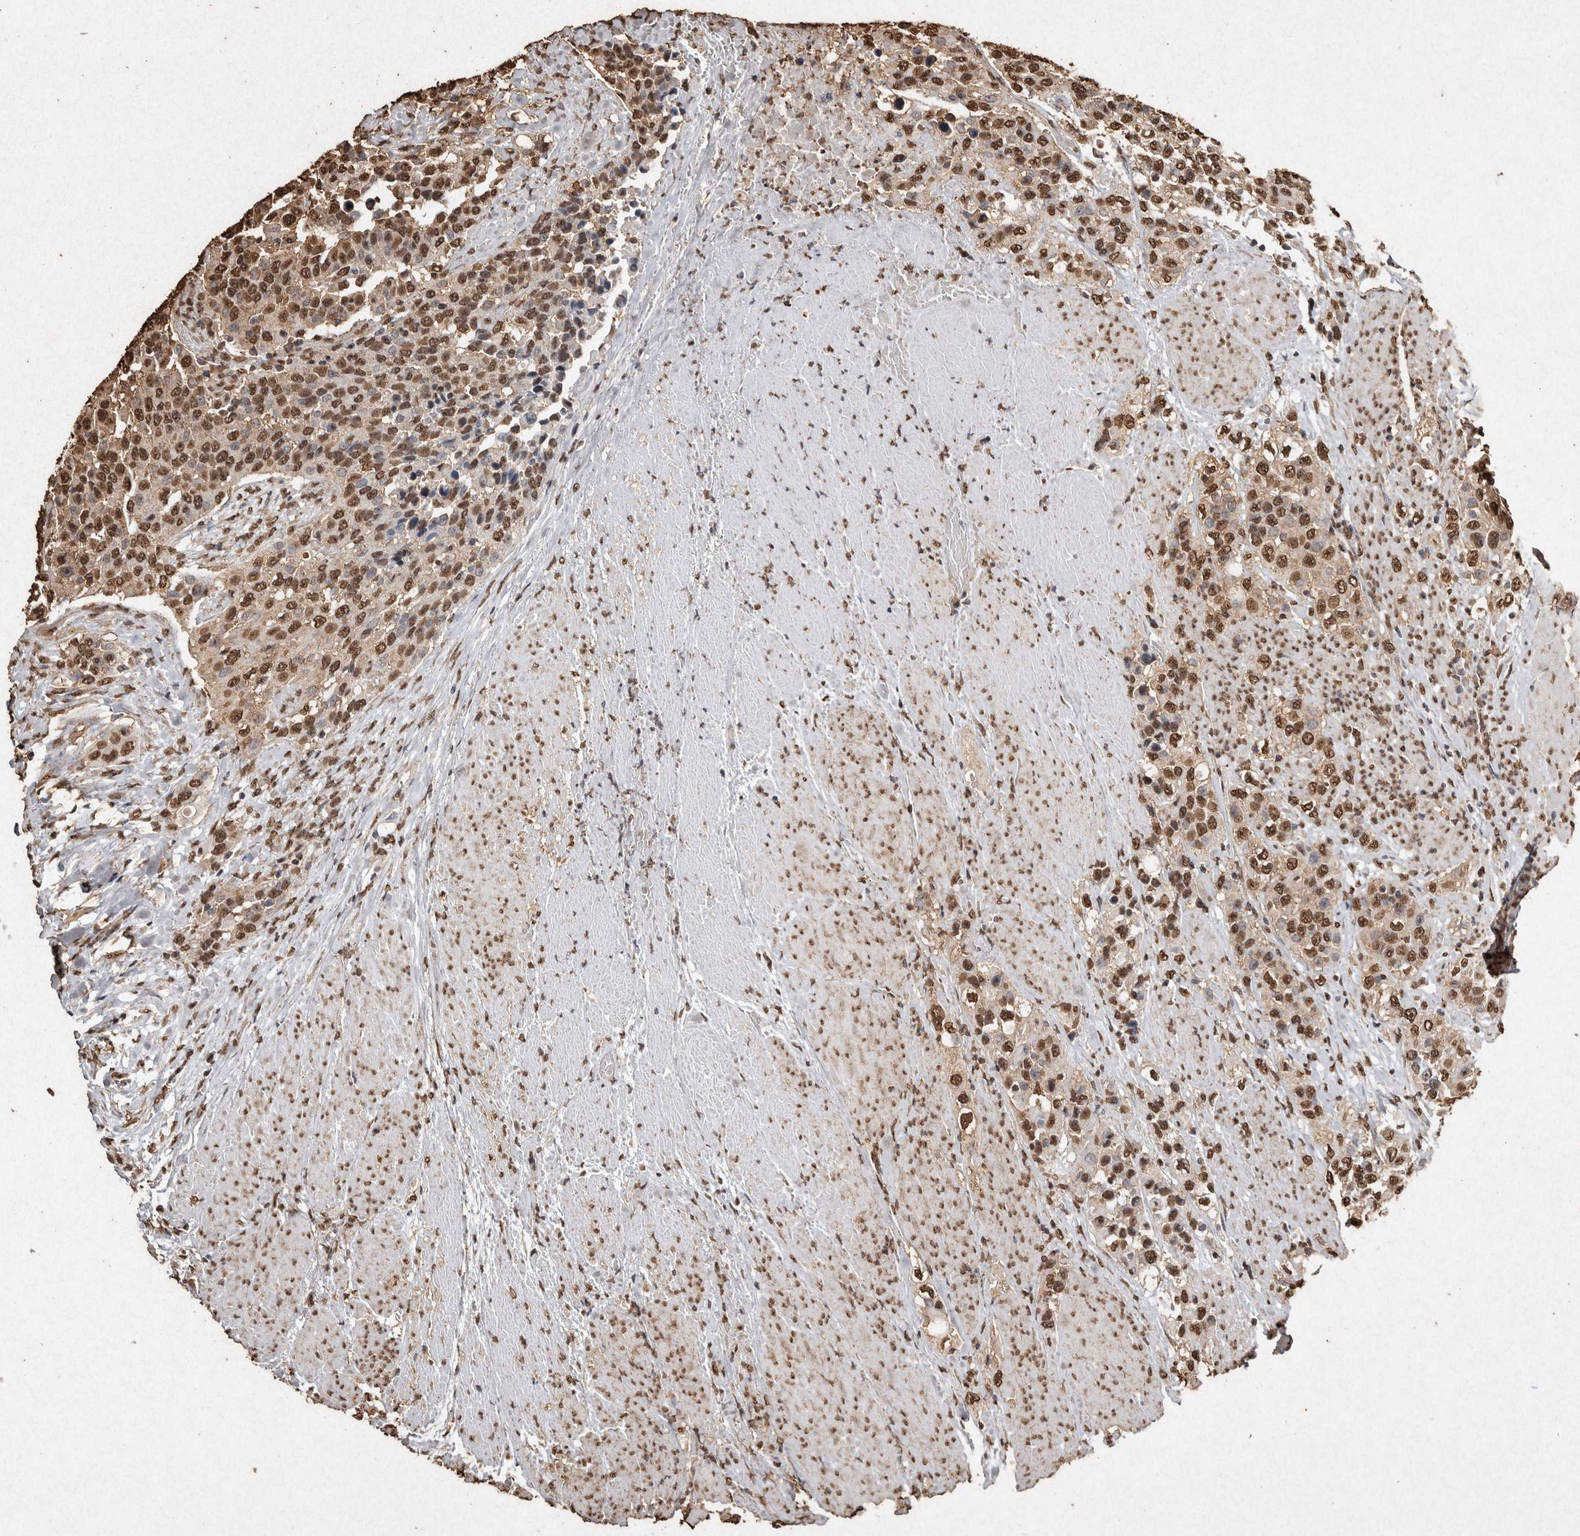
{"staining": {"intensity": "moderate", "quantity": ">75%", "location": "nuclear"}, "tissue": "urothelial cancer", "cell_type": "Tumor cells", "image_type": "cancer", "snomed": [{"axis": "morphology", "description": "Urothelial carcinoma, High grade"}, {"axis": "topography", "description": "Urinary bladder"}], "caption": "Urothelial cancer was stained to show a protein in brown. There is medium levels of moderate nuclear expression in approximately >75% of tumor cells.", "gene": "FSTL3", "patient": {"sex": "female", "age": 80}}